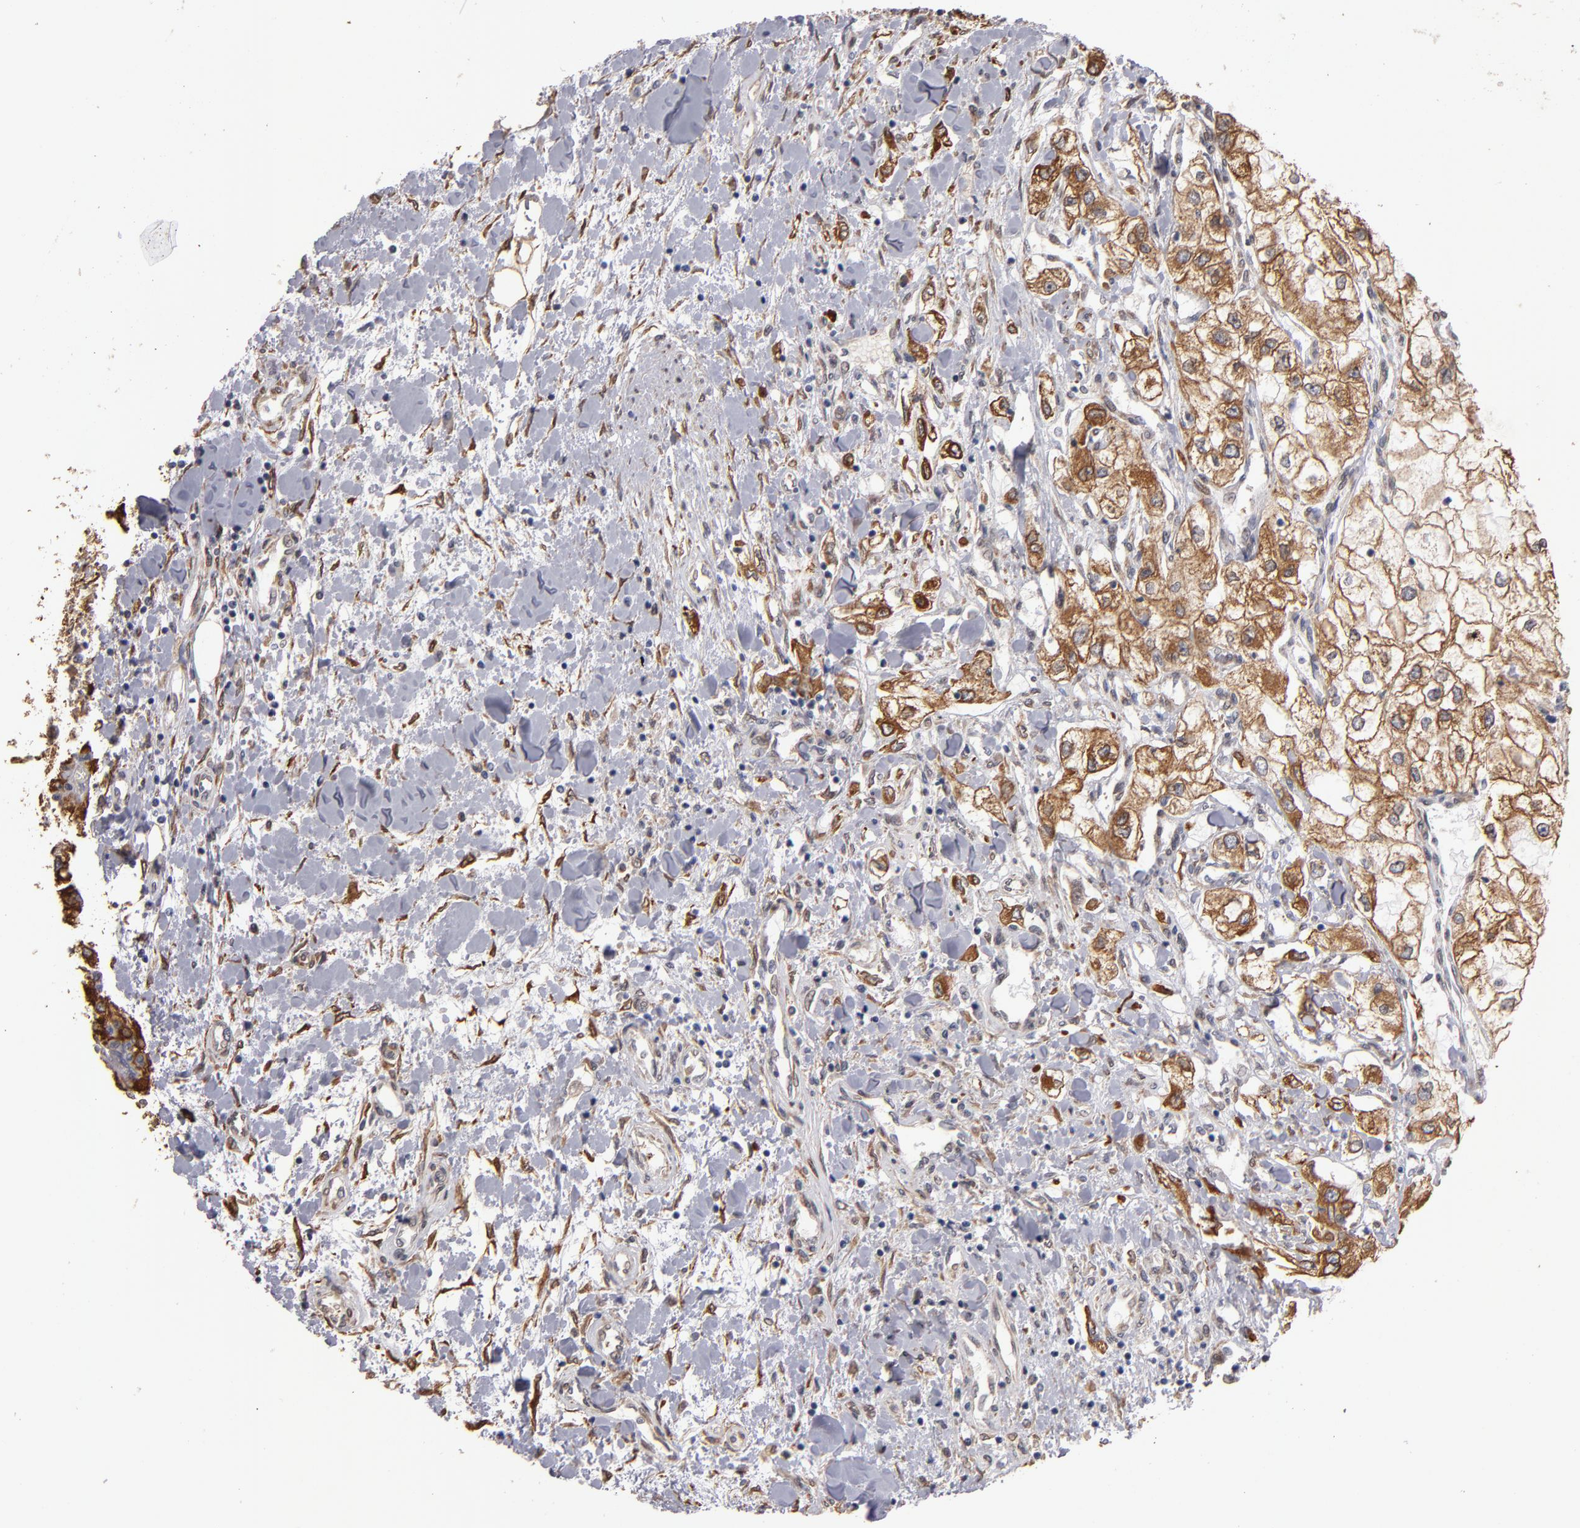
{"staining": {"intensity": "moderate", "quantity": ">75%", "location": "cytoplasmic/membranous"}, "tissue": "renal cancer", "cell_type": "Tumor cells", "image_type": "cancer", "snomed": [{"axis": "morphology", "description": "Adenocarcinoma, NOS"}, {"axis": "topography", "description": "Kidney"}], "caption": "Human renal cancer (adenocarcinoma) stained with a protein marker exhibits moderate staining in tumor cells.", "gene": "PGRMC1", "patient": {"sex": "male", "age": 57}}